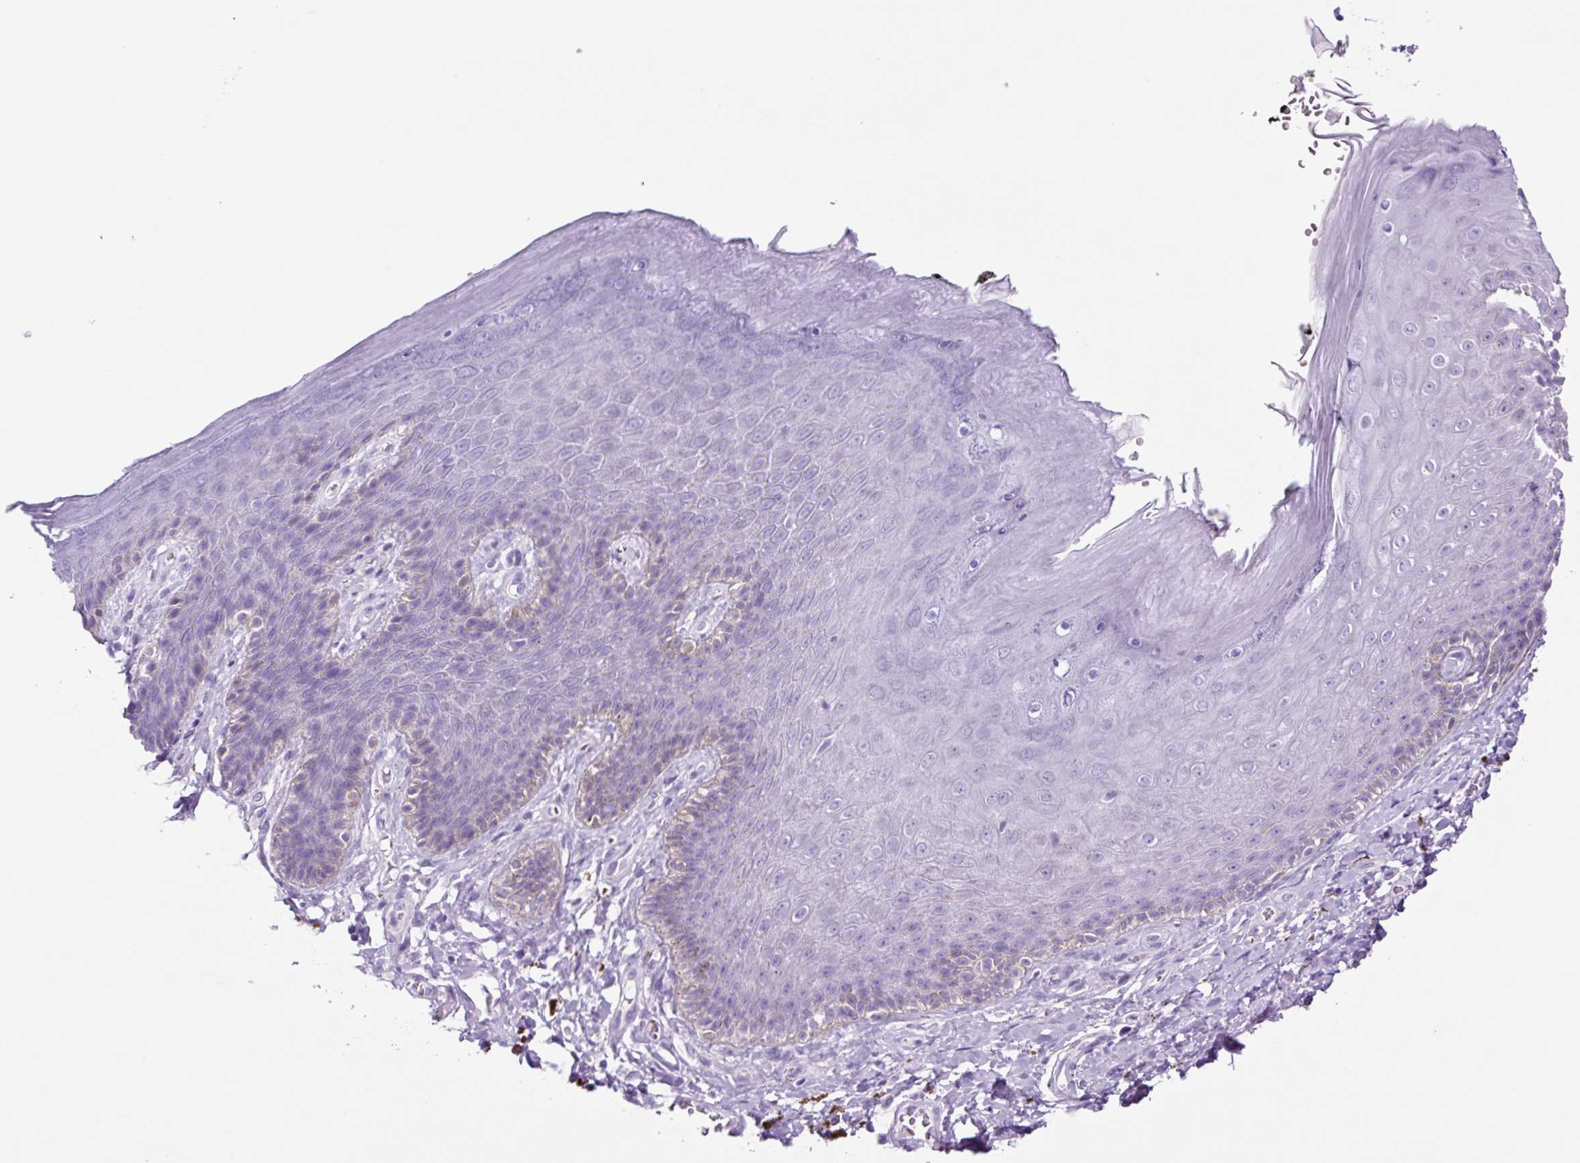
{"staining": {"intensity": "negative", "quantity": "none", "location": "none"}, "tissue": "skin", "cell_type": "Epidermal cells", "image_type": "normal", "snomed": [{"axis": "morphology", "description": "Normal tissue, NOS"}, {"axis": "topography", "description": "Anal"}, {"axis": "topography", "description": "Peripheral nerve tissue"}], "caption": "DAB immunohistochemical staining of benign human skin shows no significant staining in epidermal cells. (Immunohistochemistry, brightfield microscopy, high magnification).", "gene": "LCN10", "patient": {"sex": "male", "age": 53}}